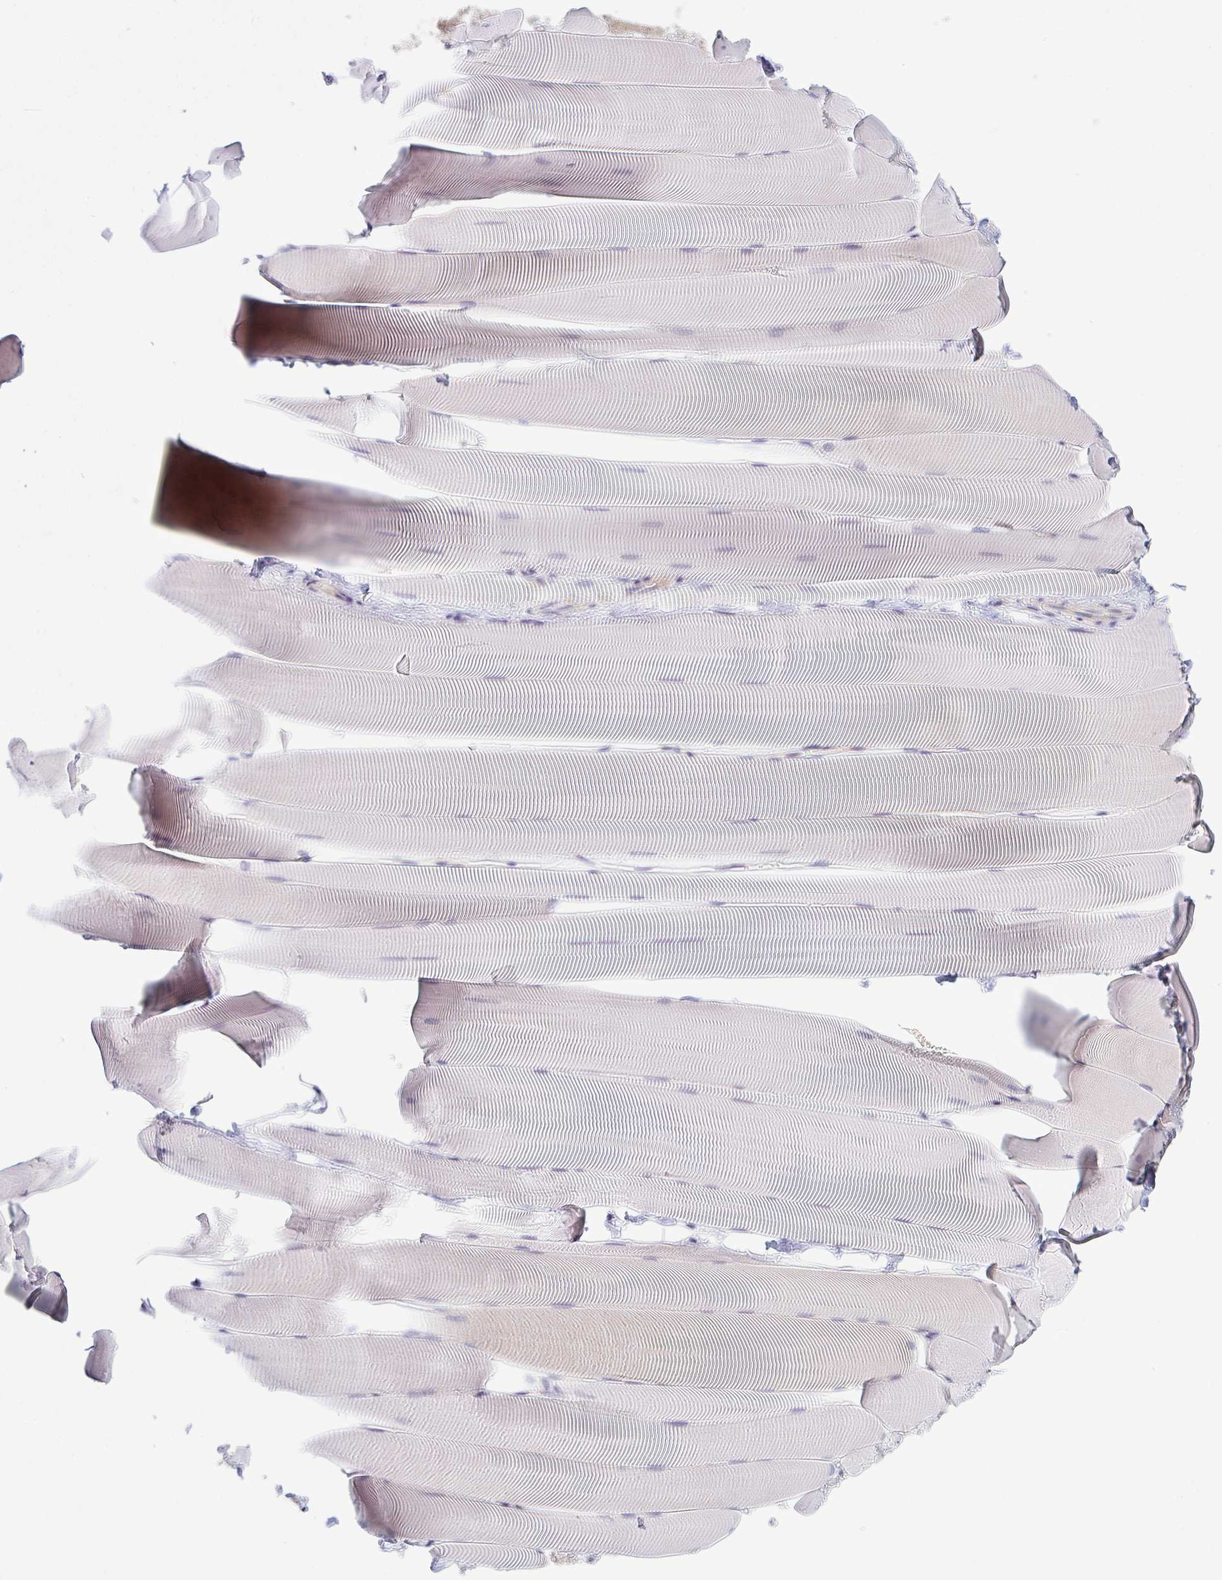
{"staining": {"intensity": "weak", "quantity": "<25%", "location": "cytoplasmic/membranous"}, "tissue": "skeletal muscle", "cell_type": "Myocytes", "image_type": "normal", "snomed": [{"axis": "morphology", "description": "Normal tissue, NOS"}, {"axis": "topography", "description": "Skeletal muscle"}], "caption": "This image is of normal skeletal muscle stained with immunohistochemistry (IHC) to label a protein in brown with the nuclei are counter-stained blue. There is no staining in myocytes.", "gene": "TSC22D3", "patient": {"sex": "male", "age": 25}}